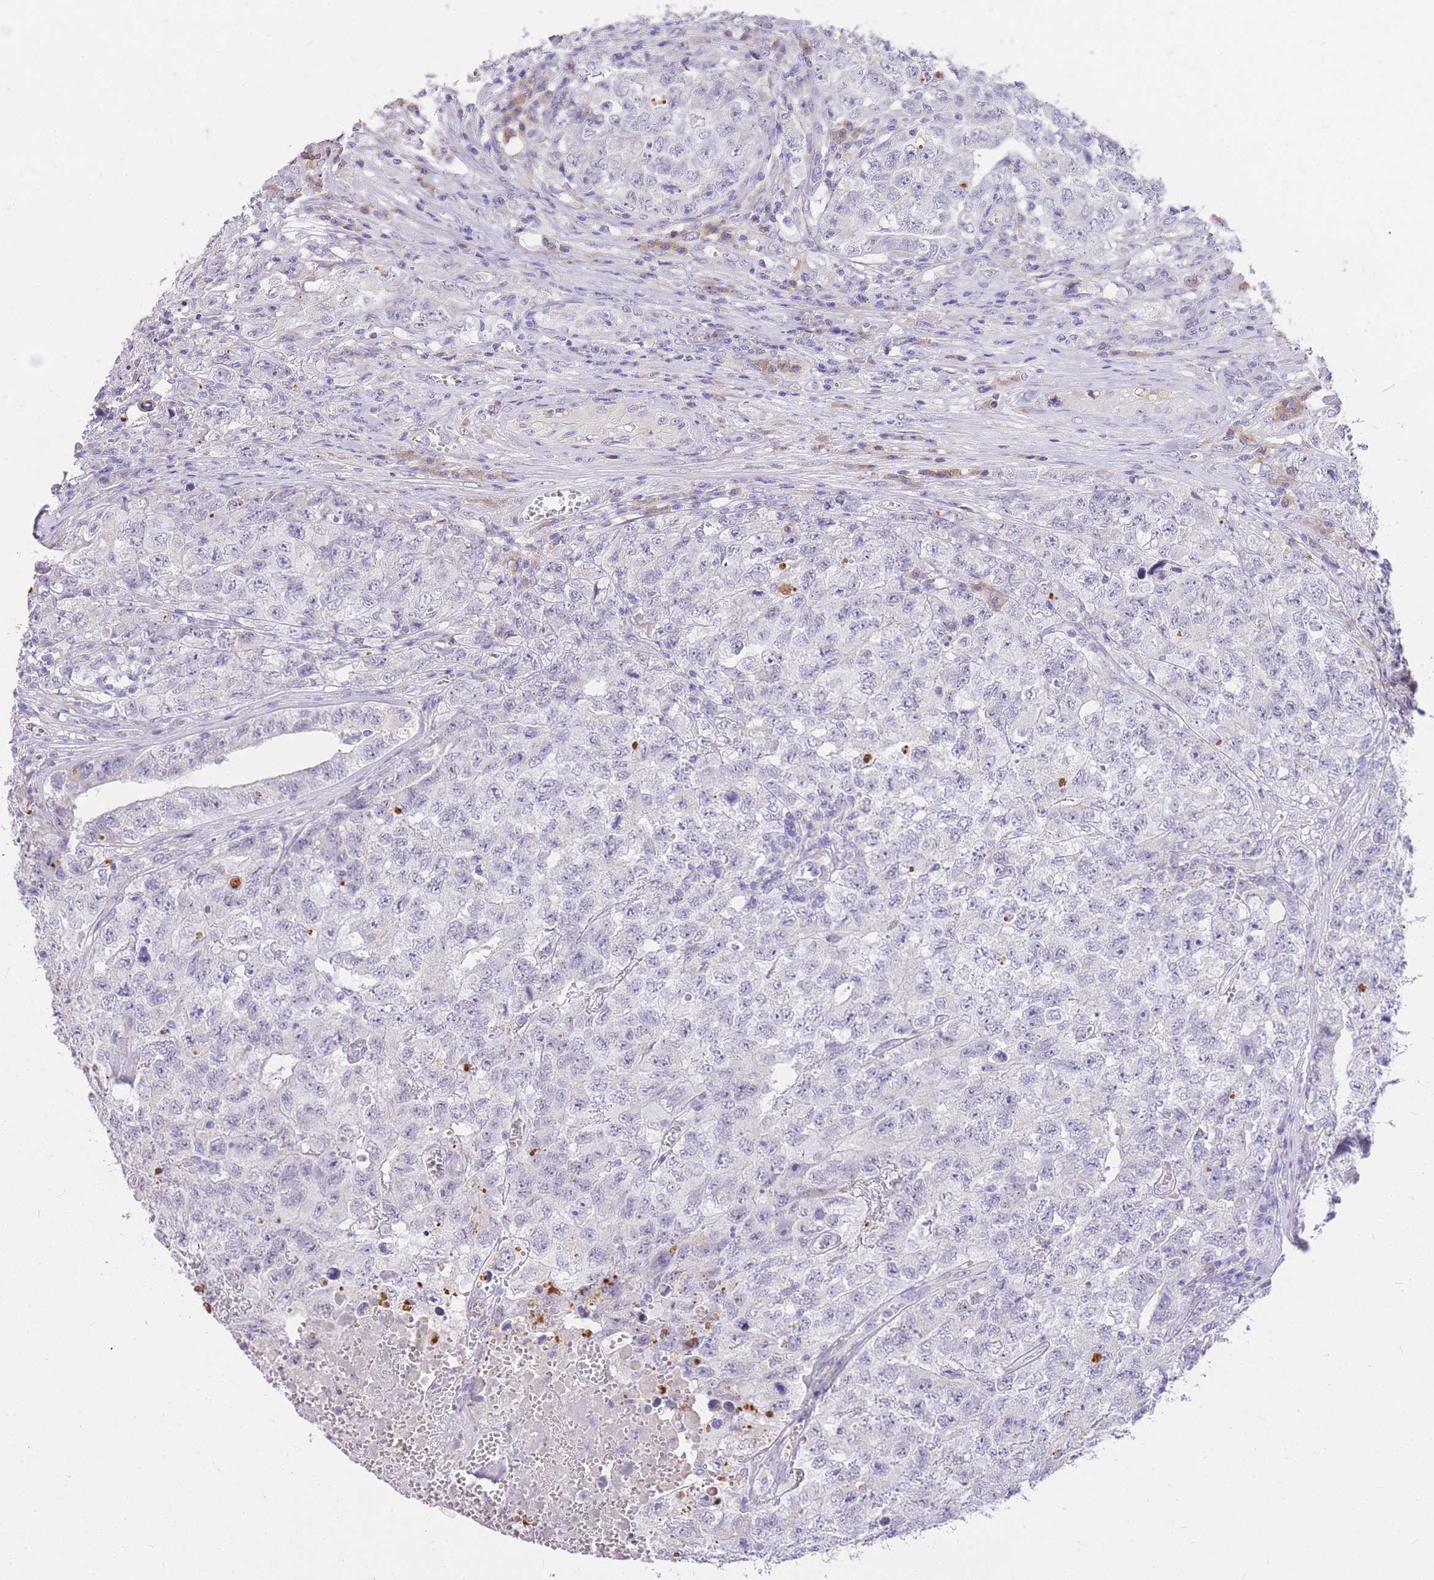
{"staining": {"intensity": "negative", "quantity": "none", "location": "none"}, "tissue": "testis cancer", "cell_type": "Tumor cells", "image_type": "cancer", "snomed": [{"axis": "morphology", "description": "Carcinoma, Embryonal, NOS"}, {"axis": "topography", "description": "Testis"}], "caption": "There is no significant staining in tumor cells of testis embryonal carcinoma.", "gene": "C2orf88", "patient": {"sex": "male", "age": 31}}